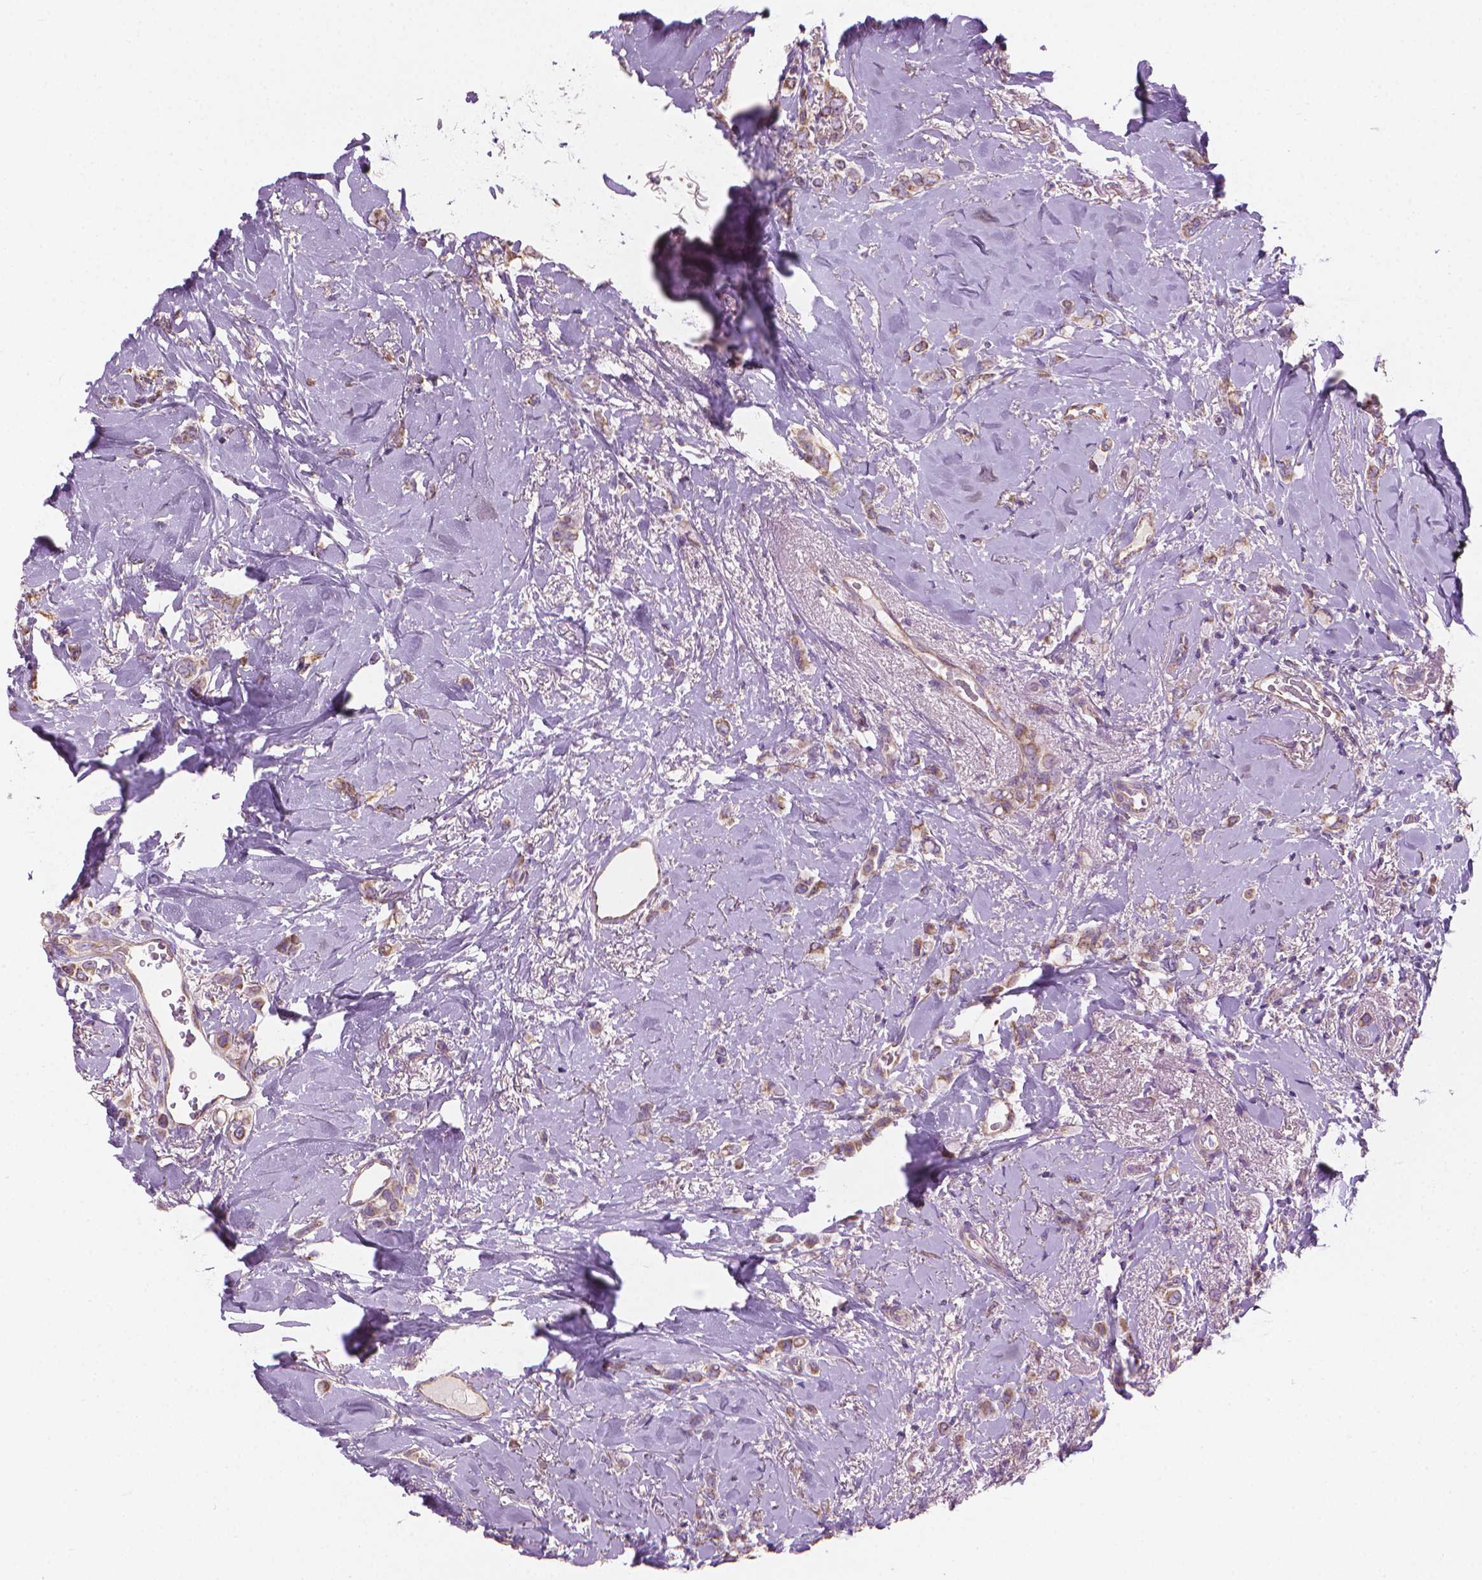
{"staining": {"intensity": "weak", "quantity": ">75%", "location": "cytoplasmic/membranous"}, "tissue": "breast cancer", "cell_type": "Tumor cells", "image_type": "cancer", "snomed": [{"axis": "morphology", "description": "Lobular carcinoma"}, {"axis": "topography", "description": "Breast"}], "caption": "Tumor cells reveal low levels of weak cytoplasmic/membranous expression in about >75% of cells in lobular carcinoma (breast).", "gene": "TTC29", "patient": {"sex": "female", "age": 66}}